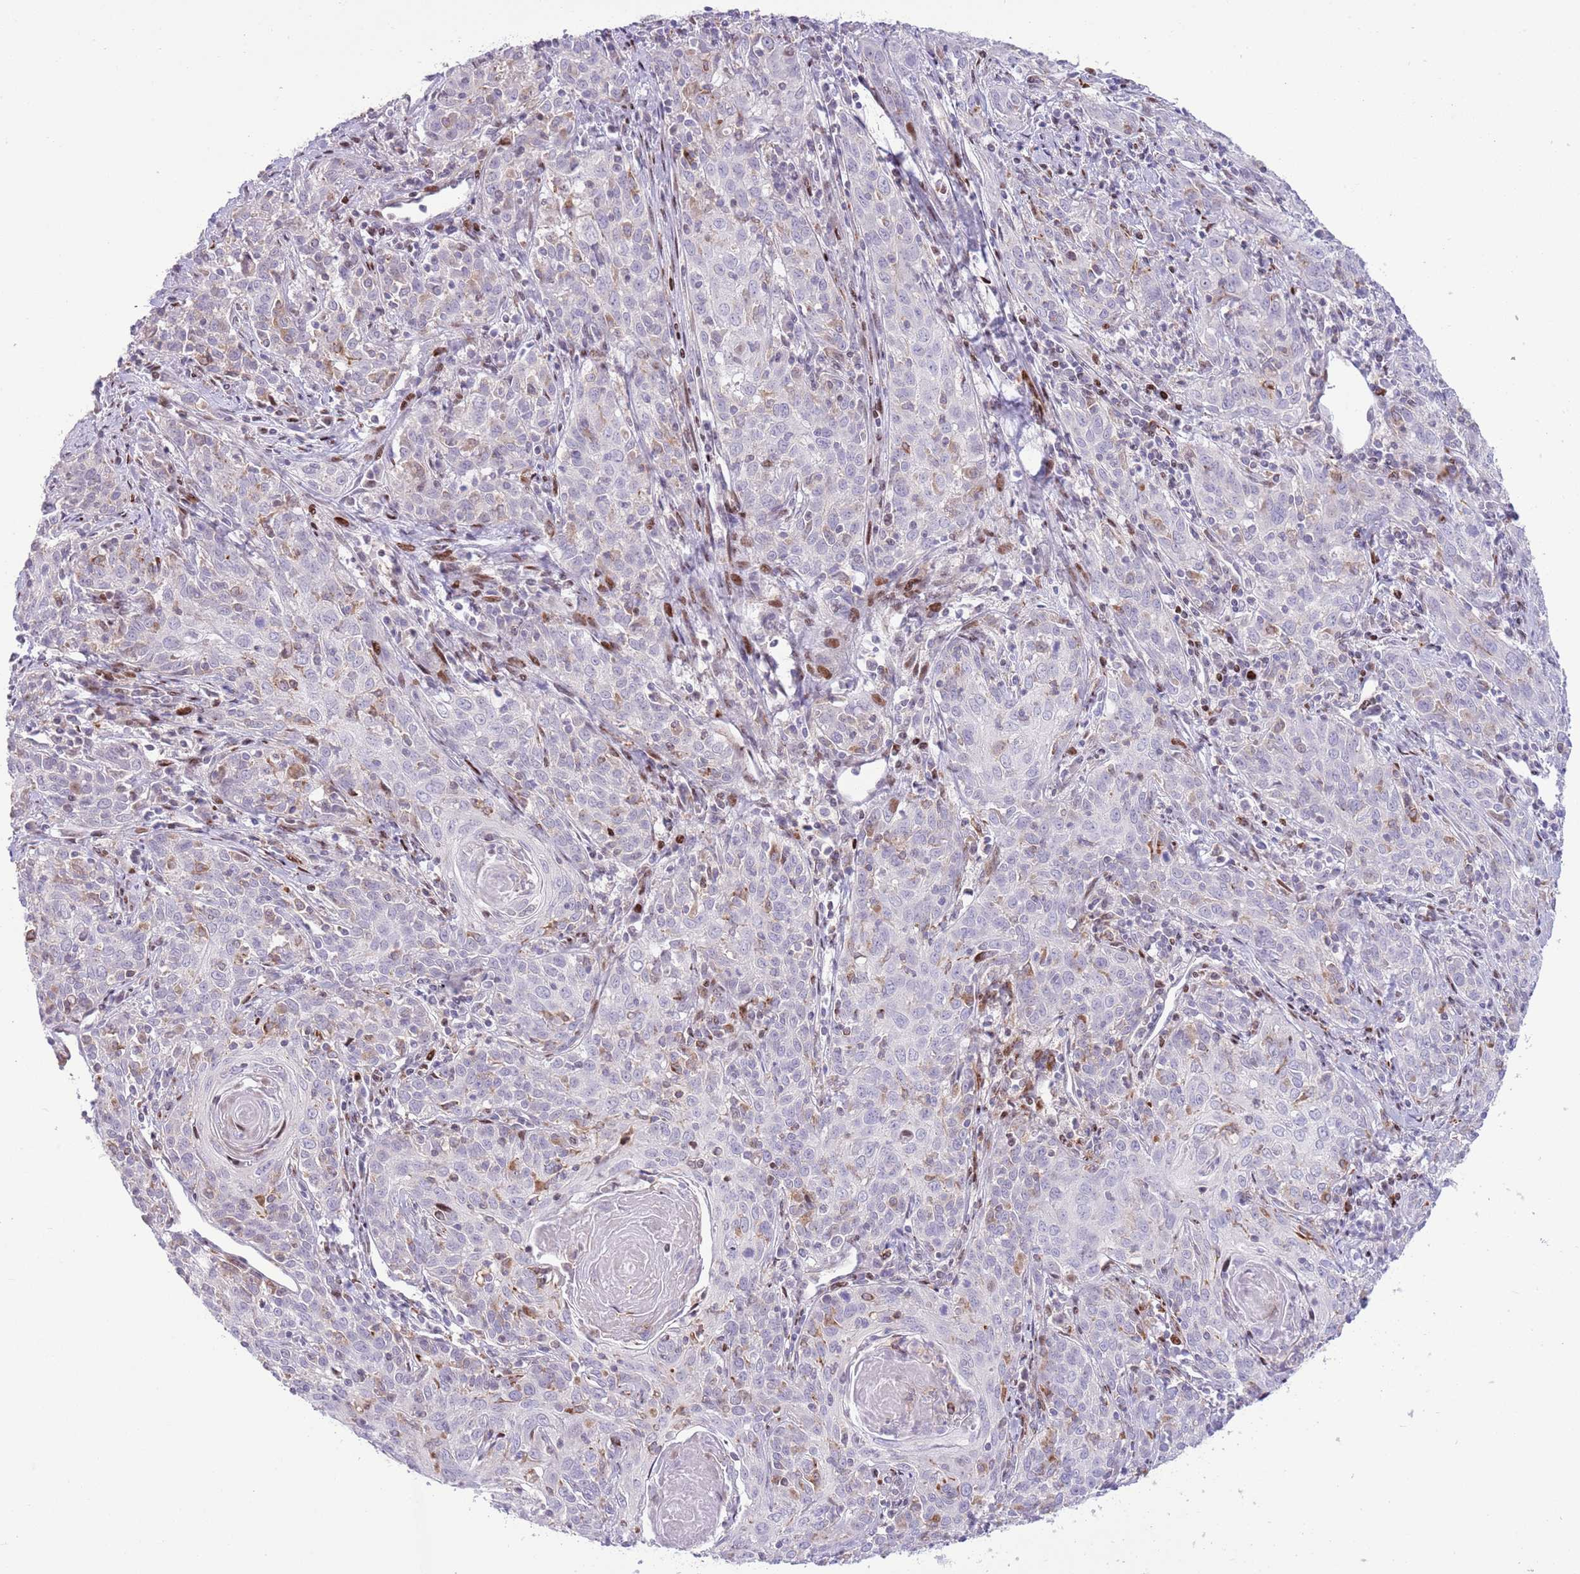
{"staining": {"intensity": "negative", "quantity": "none", "location": "none"}, "tissue": "cervical cancer", "cell_type": "Tumor cells", "image_type": "cancer", "snomed": [{"axis": "morphology", "description": "Squamous cell carcinoma, NOS"}, {"axis": "topography", "description": "Cervix"}], "caption": "This is an IHC micrograph of squamous cell carcinoma (cervical). There is no expression in tumor cells.", "gene": "ANO8", "patient": {"sex": "female", "age": 57}}